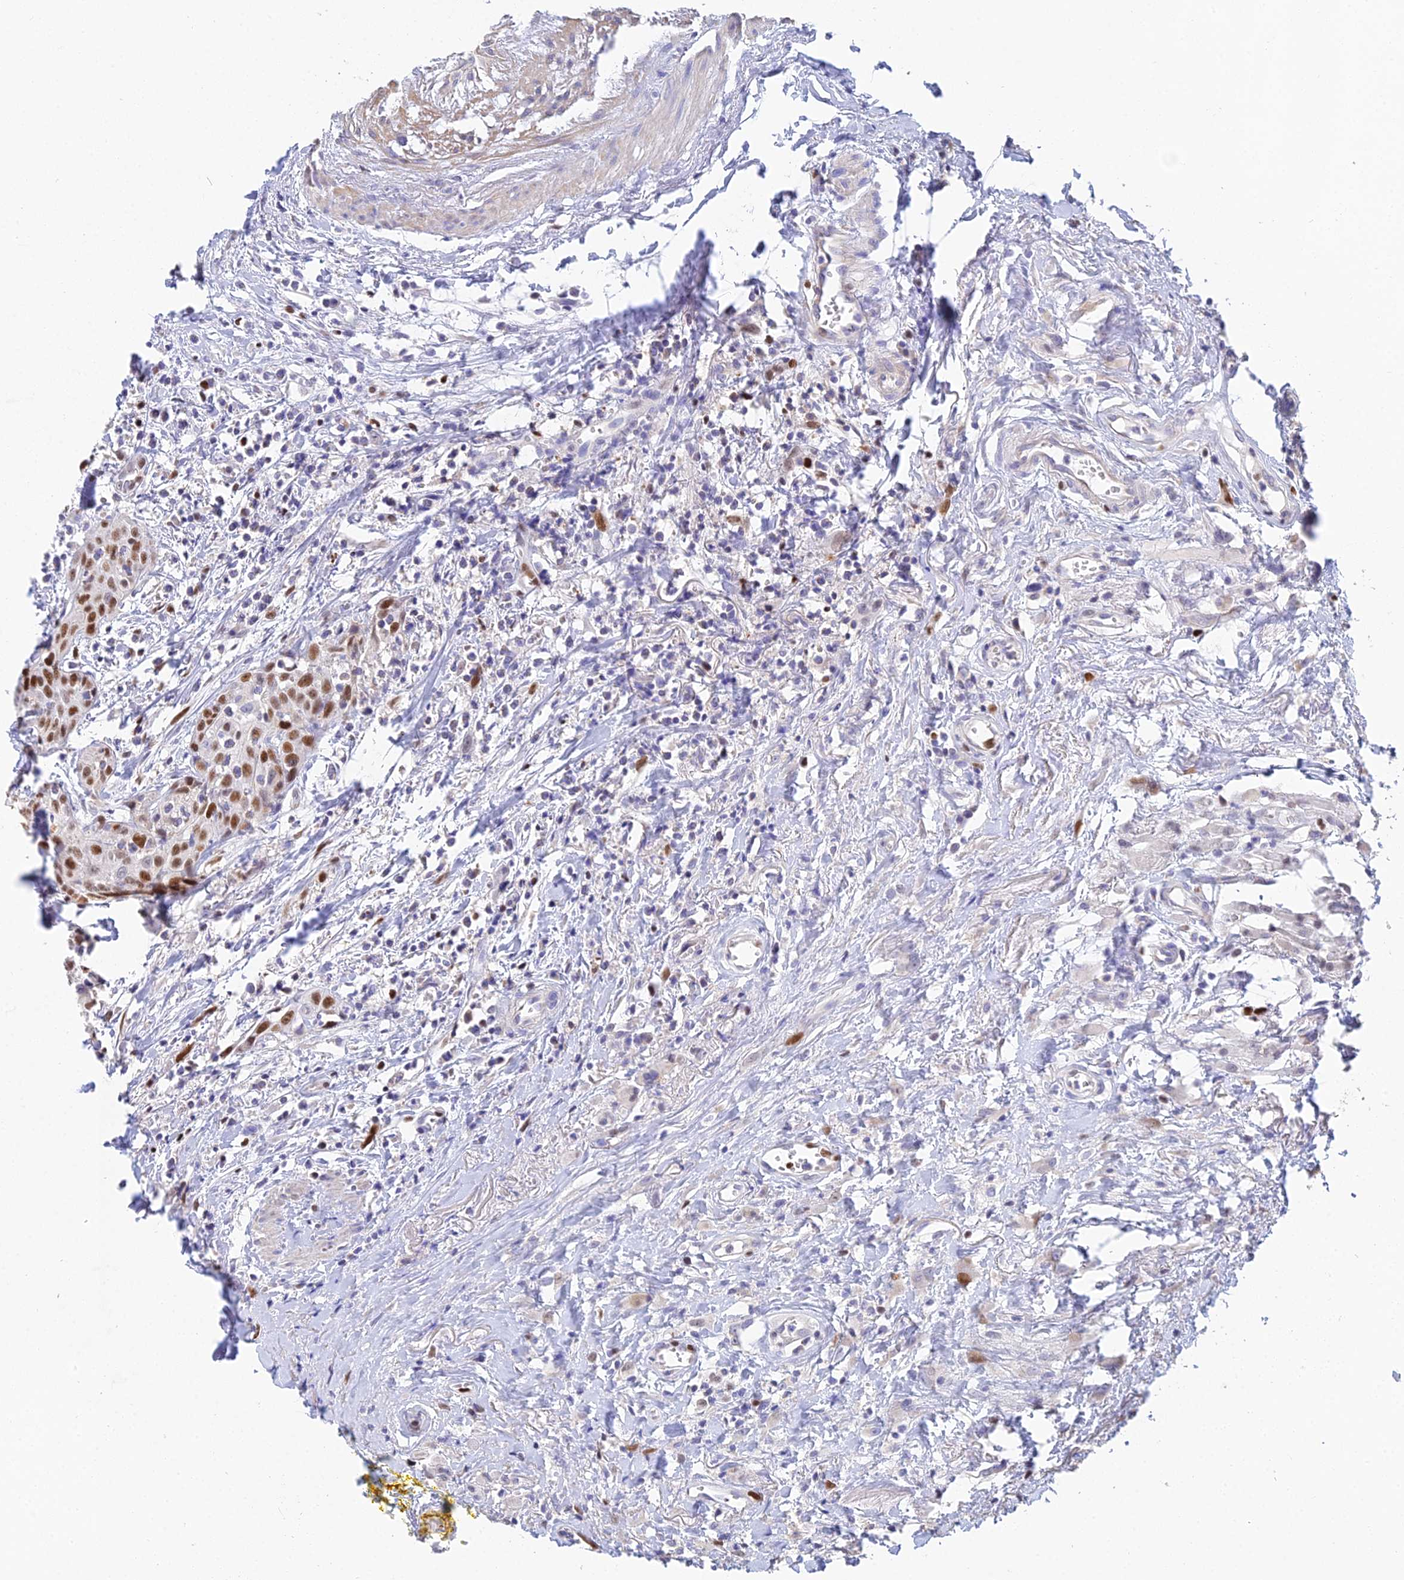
{"staining": {"intensity": "strong", "quantity": "25%-75%", "location": "nuclear"}, "tissue": "head and neck cancer", "cell_type": "Tumor cells", "image_type": "cancer", "snomed": [{"axis": "morphology", "description": "Squamous cell carcinoma, NOS"}, {"axis": "topography", "description": "Head-Neck"}], "caption": "Immunohistochemistry (DAB (3,3'-diaminobenzidine)) staining of human head and neck cancer reveals strong nuclear protein positivity in about 25%-75% of tumor cells.", "gene": "MCM2", "patient": {"sex": "female", "age": 70}}